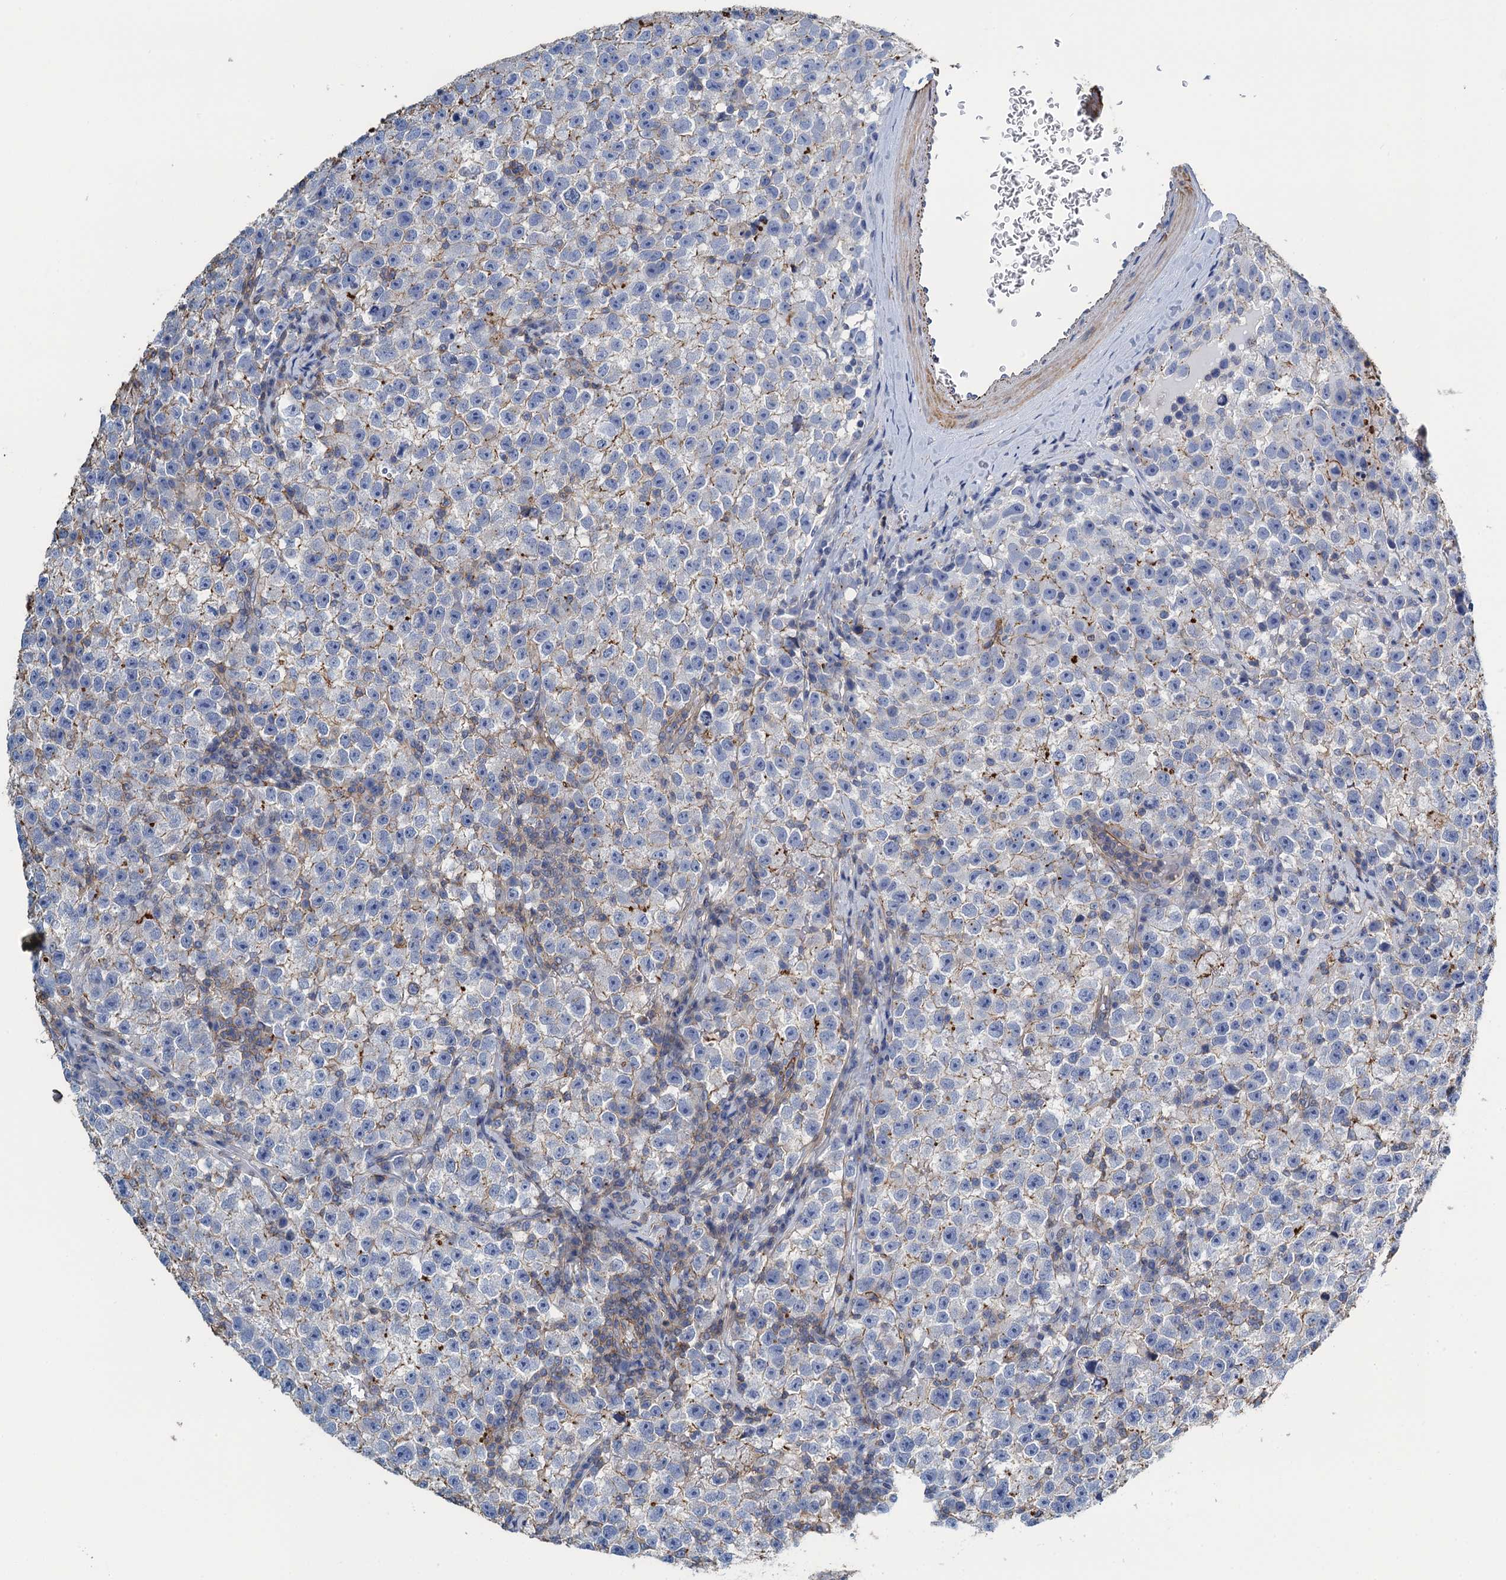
{"staining": {"intensity": "weak", "quantity": "<25%", "location": "cytoplasmic/membranous"}, "tissue": "testis cancer", "cell_type": "Tumor cells", "image_type": "cancer", "snomed": [{"axis": "morphology", "description": "Seminoma, NOS"}, {"axis": "topography", "description": "Testis"}], "caption": "An immunohistochemistry (IHC) histopathology image of testis seminoma is shown. There is no staining in tumor cells of testis seminoma. (DAB IHC with hematoxylin counter stain).", "gene": "PROSER2", "patient": {"sex": "male", "age": 22}}